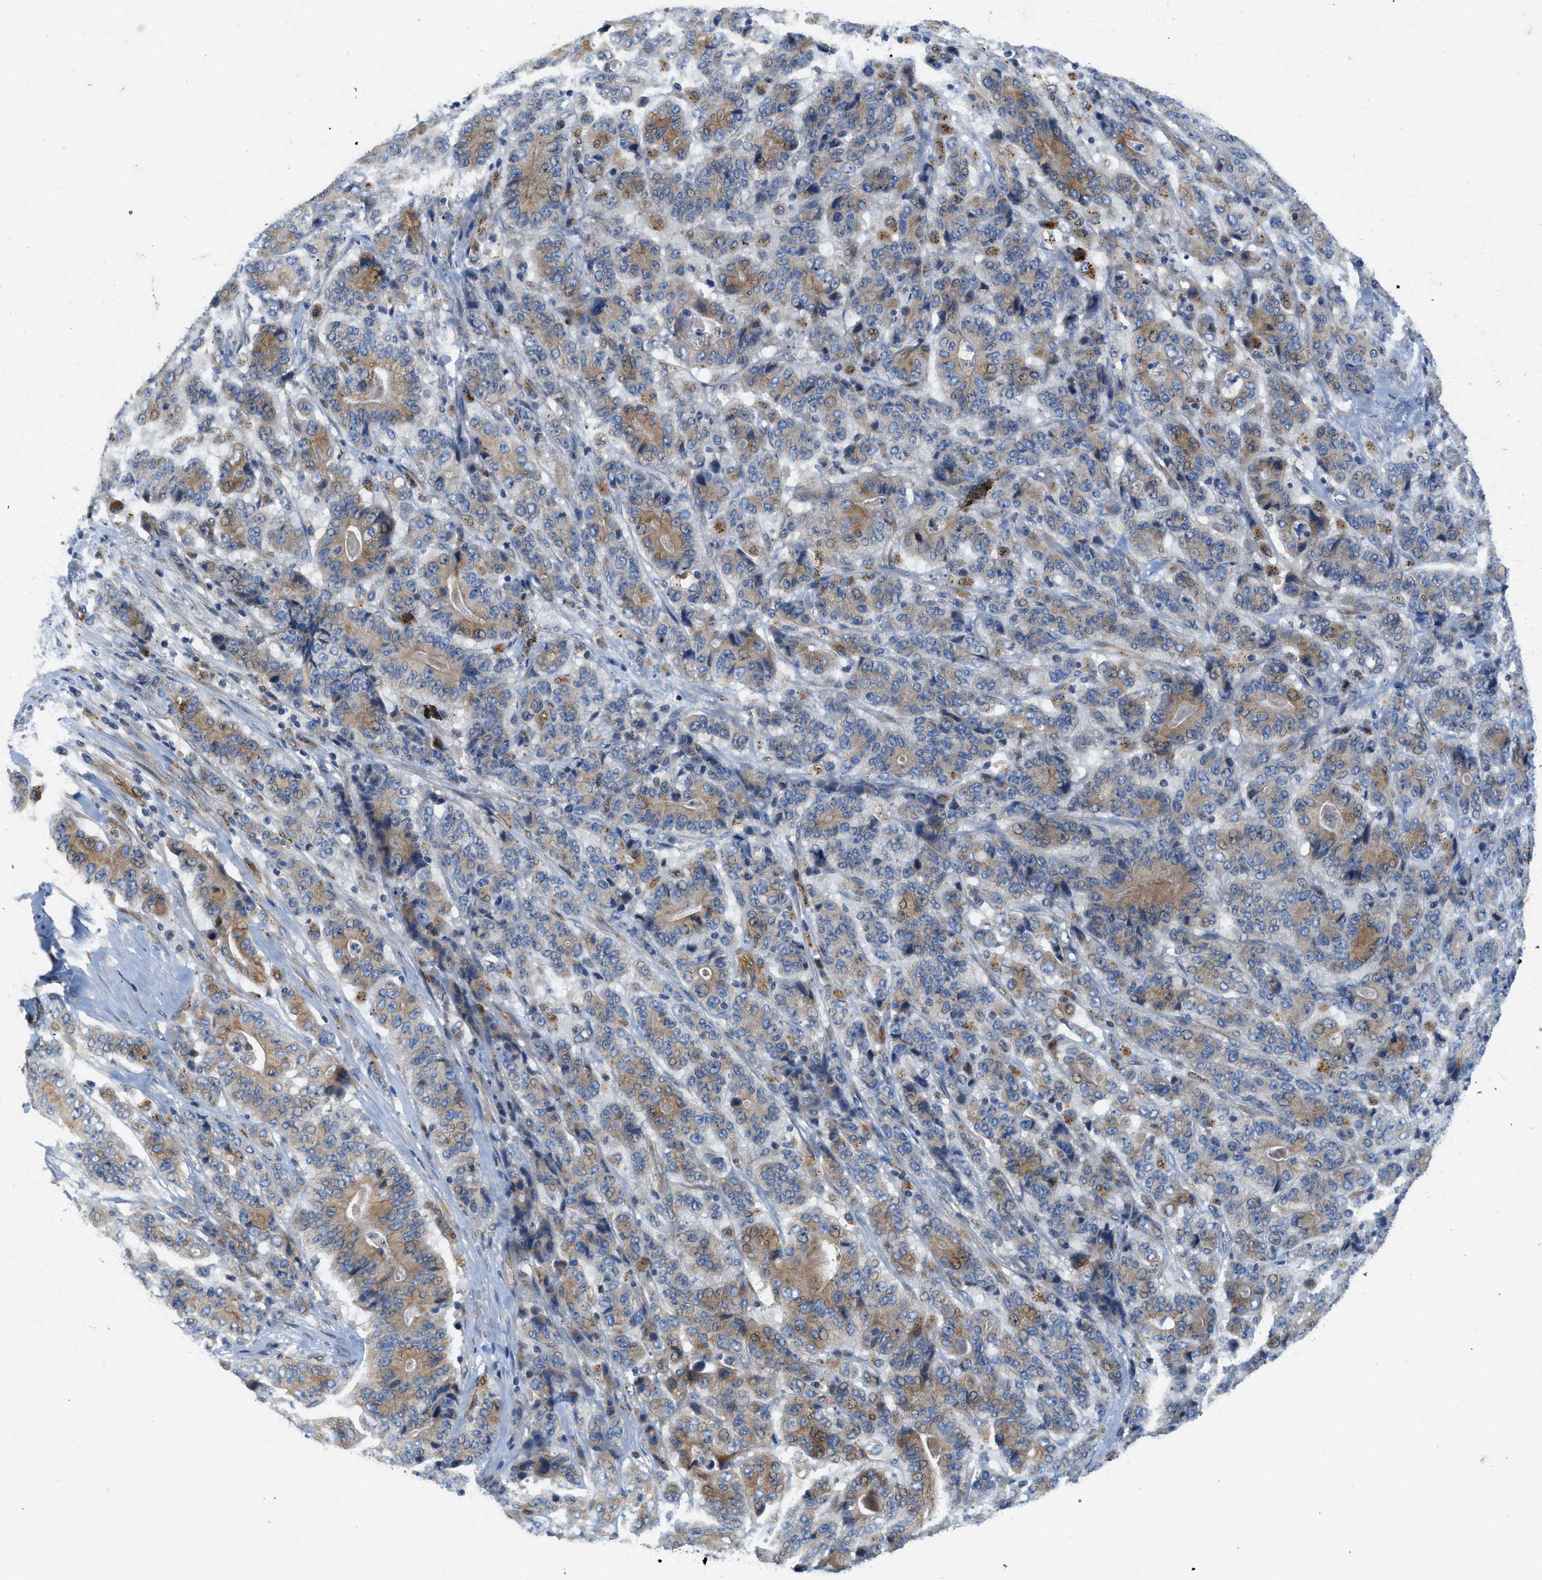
{"staining": {"intensity": "moderate", "quantity": "25%-75%", "location": "cytoplasmic/membranous"}, "tissue": "stomach cancer", "cell_type": "Tumor cells", "image_type": "cancer", "snomed": [{"axis": "morphology", "description": "Adenocarcinoma, NOS"}, {"axis": "topography", "description": "Stomach"}], "caption": "IHC (DAB (3,3'-diaminobenzidine)) staining of human adenocarcinoma (stomach) demonstrates moderate cytoplasmic/membranous protein expression in about 25%-75% of tumor cells.", "gene": "TMEM248", "patient": {"sex": "female", "age": 73}}